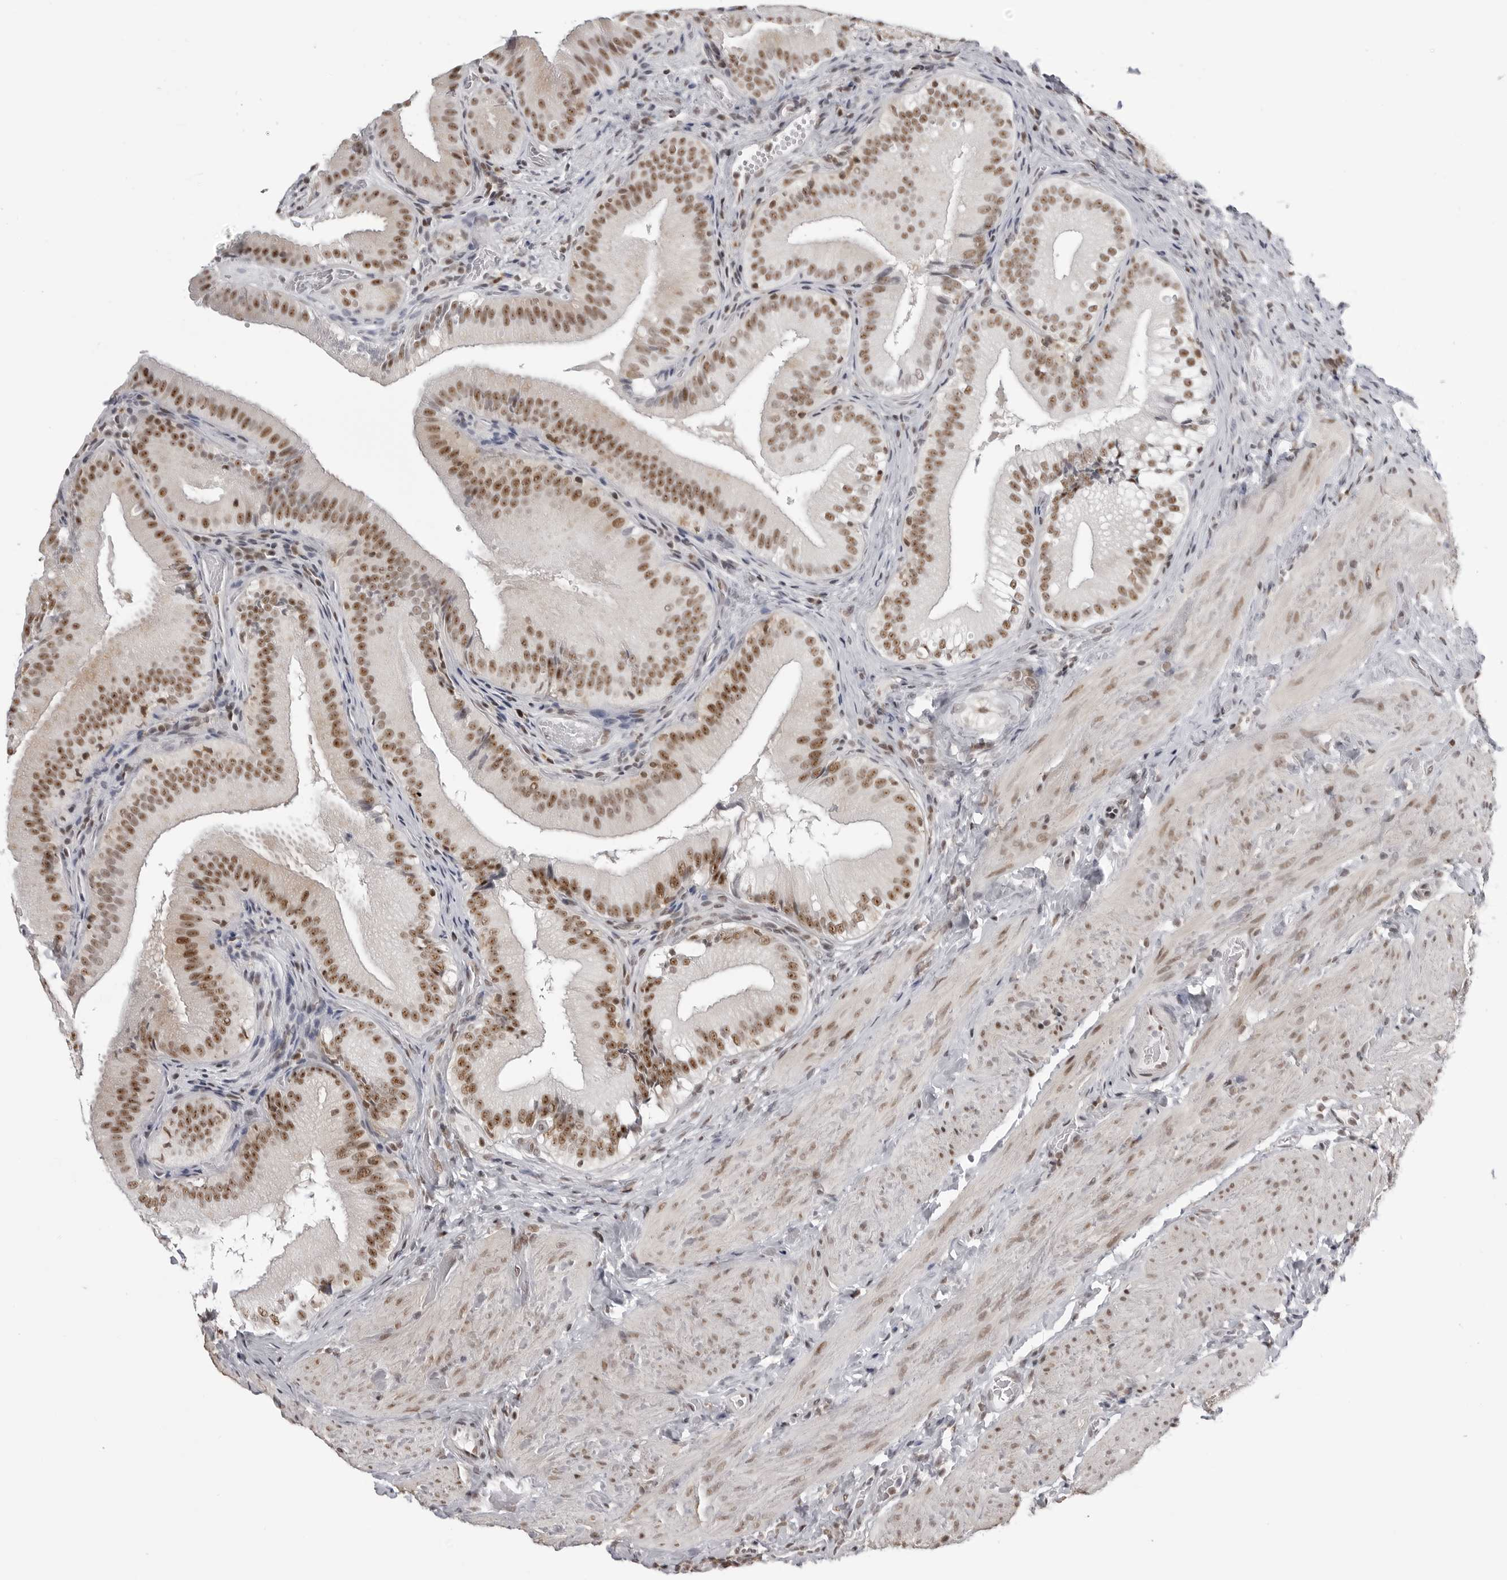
{"staining": {"intensity": "moderate", "quantity": ">75%", "location": "nuclear"}, "tissue": "gallbladder", "cell_type": "Glandular cells", "image_type": "normal", "snomed": [{"axis": "morphology", "description": "Normal tissue, NOS"}, {"axis": "topography", "description": "Gallbladder"}], "caption": "Immunohistochemistry (DAB) staining of benign gallbladder exhibits moderate nuclear protein positivity in approximately >75% of glandular cells. (Brightfield microscopy of DAB IHC at high magnification).", "gene": "WRAP53", "patient": {"sex": "female", "age": 30}}